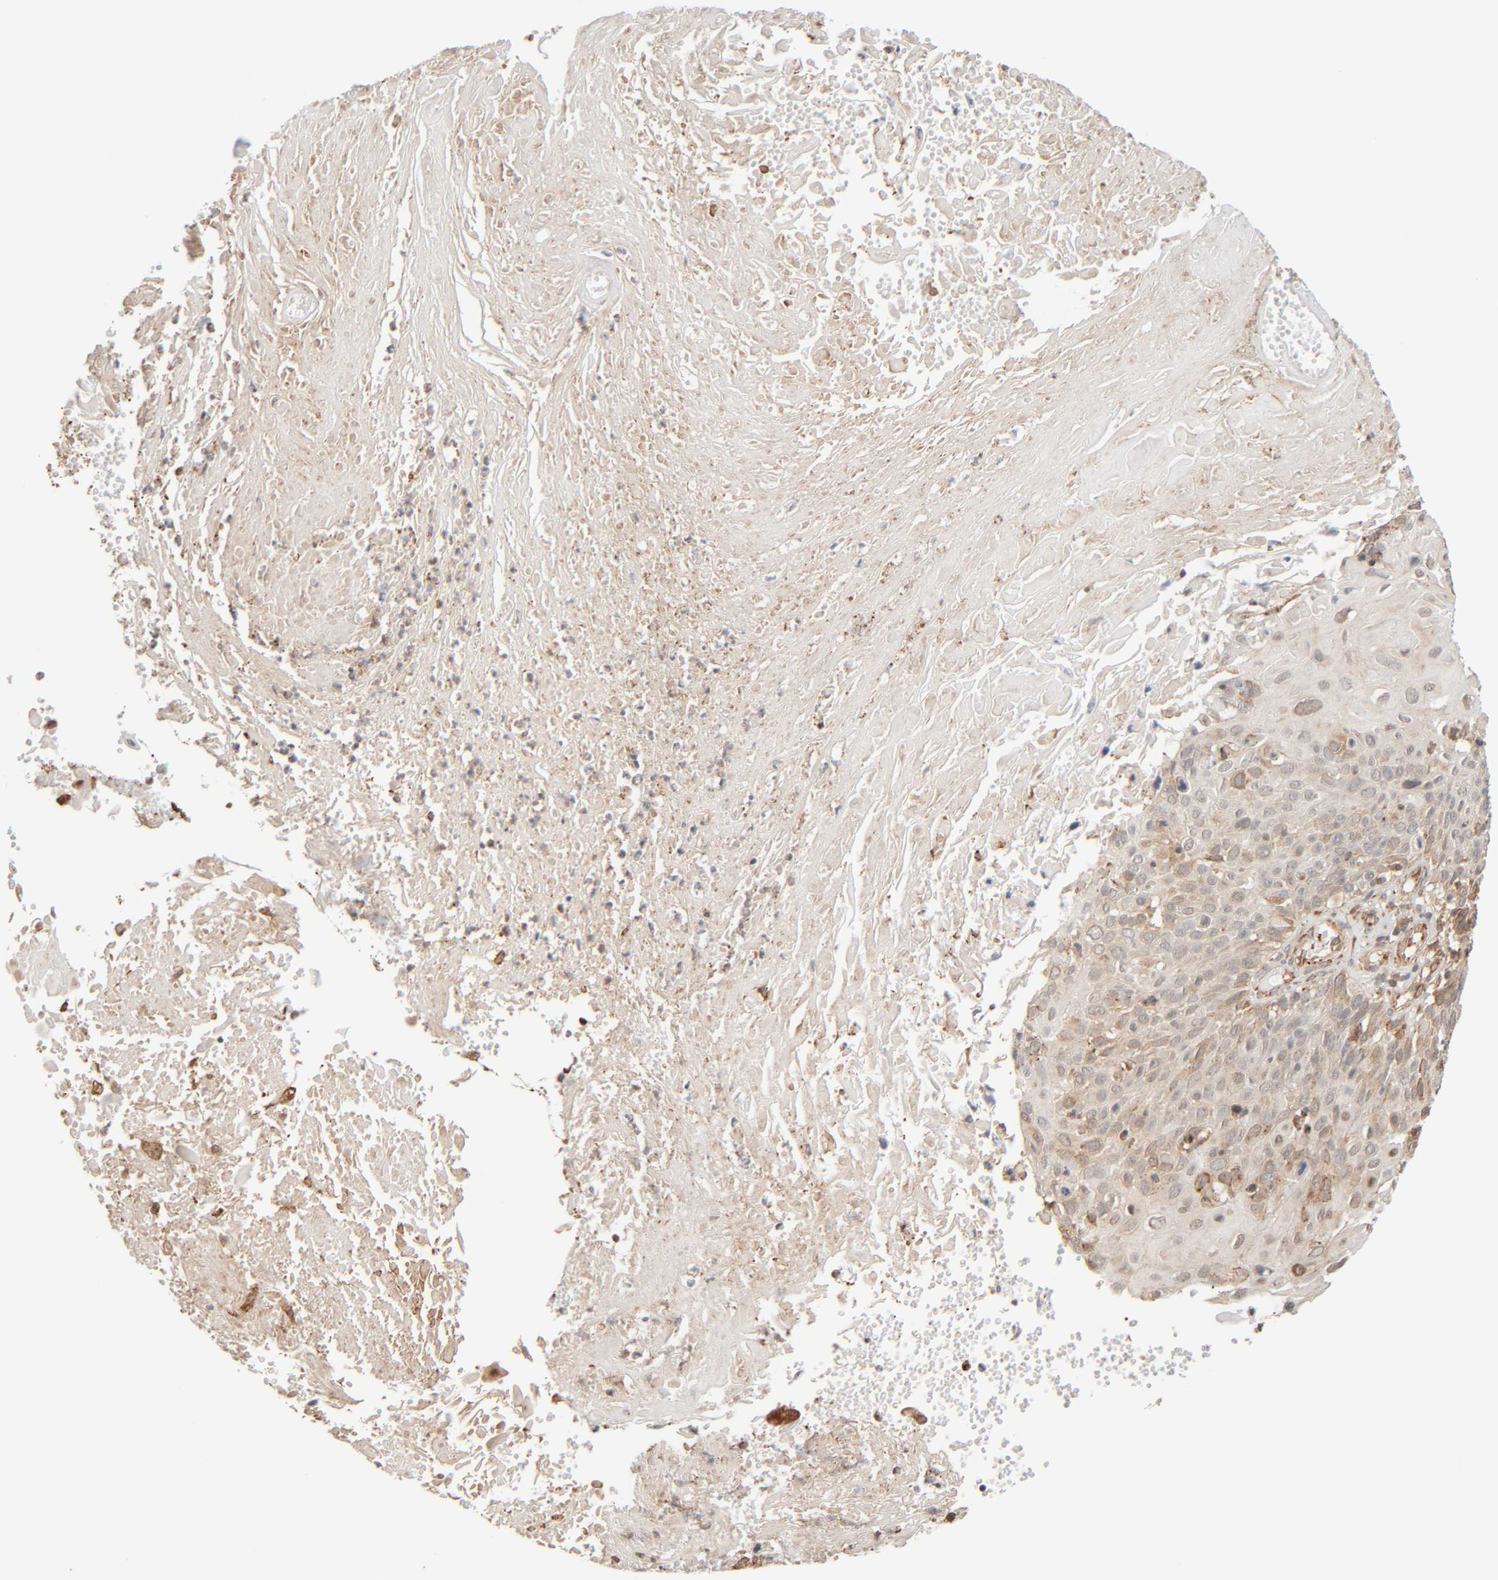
{"staining": {"intensity": "weak", "quantity": "25%-75%", "location": "cytoplasmic/membranous"}, "tissue": "cervical cancer", "cell_type": "Tumor cells", "image_type": "cancer", "snomed": [{"axis": "morphology", "description": "Squamous cell carcinoma, NOS"}, {"axis": "topography", "description": "Cervix"}], "caption": "A high-resolution image shows IHC staining of squamous cell carcinoma (cervical), which demonstrates weak cytoplasmic/membranous expression in about 25%-75% of tumor cells.", "gene": "INTS1", "patient": {"sex": "female", "age": 74}}